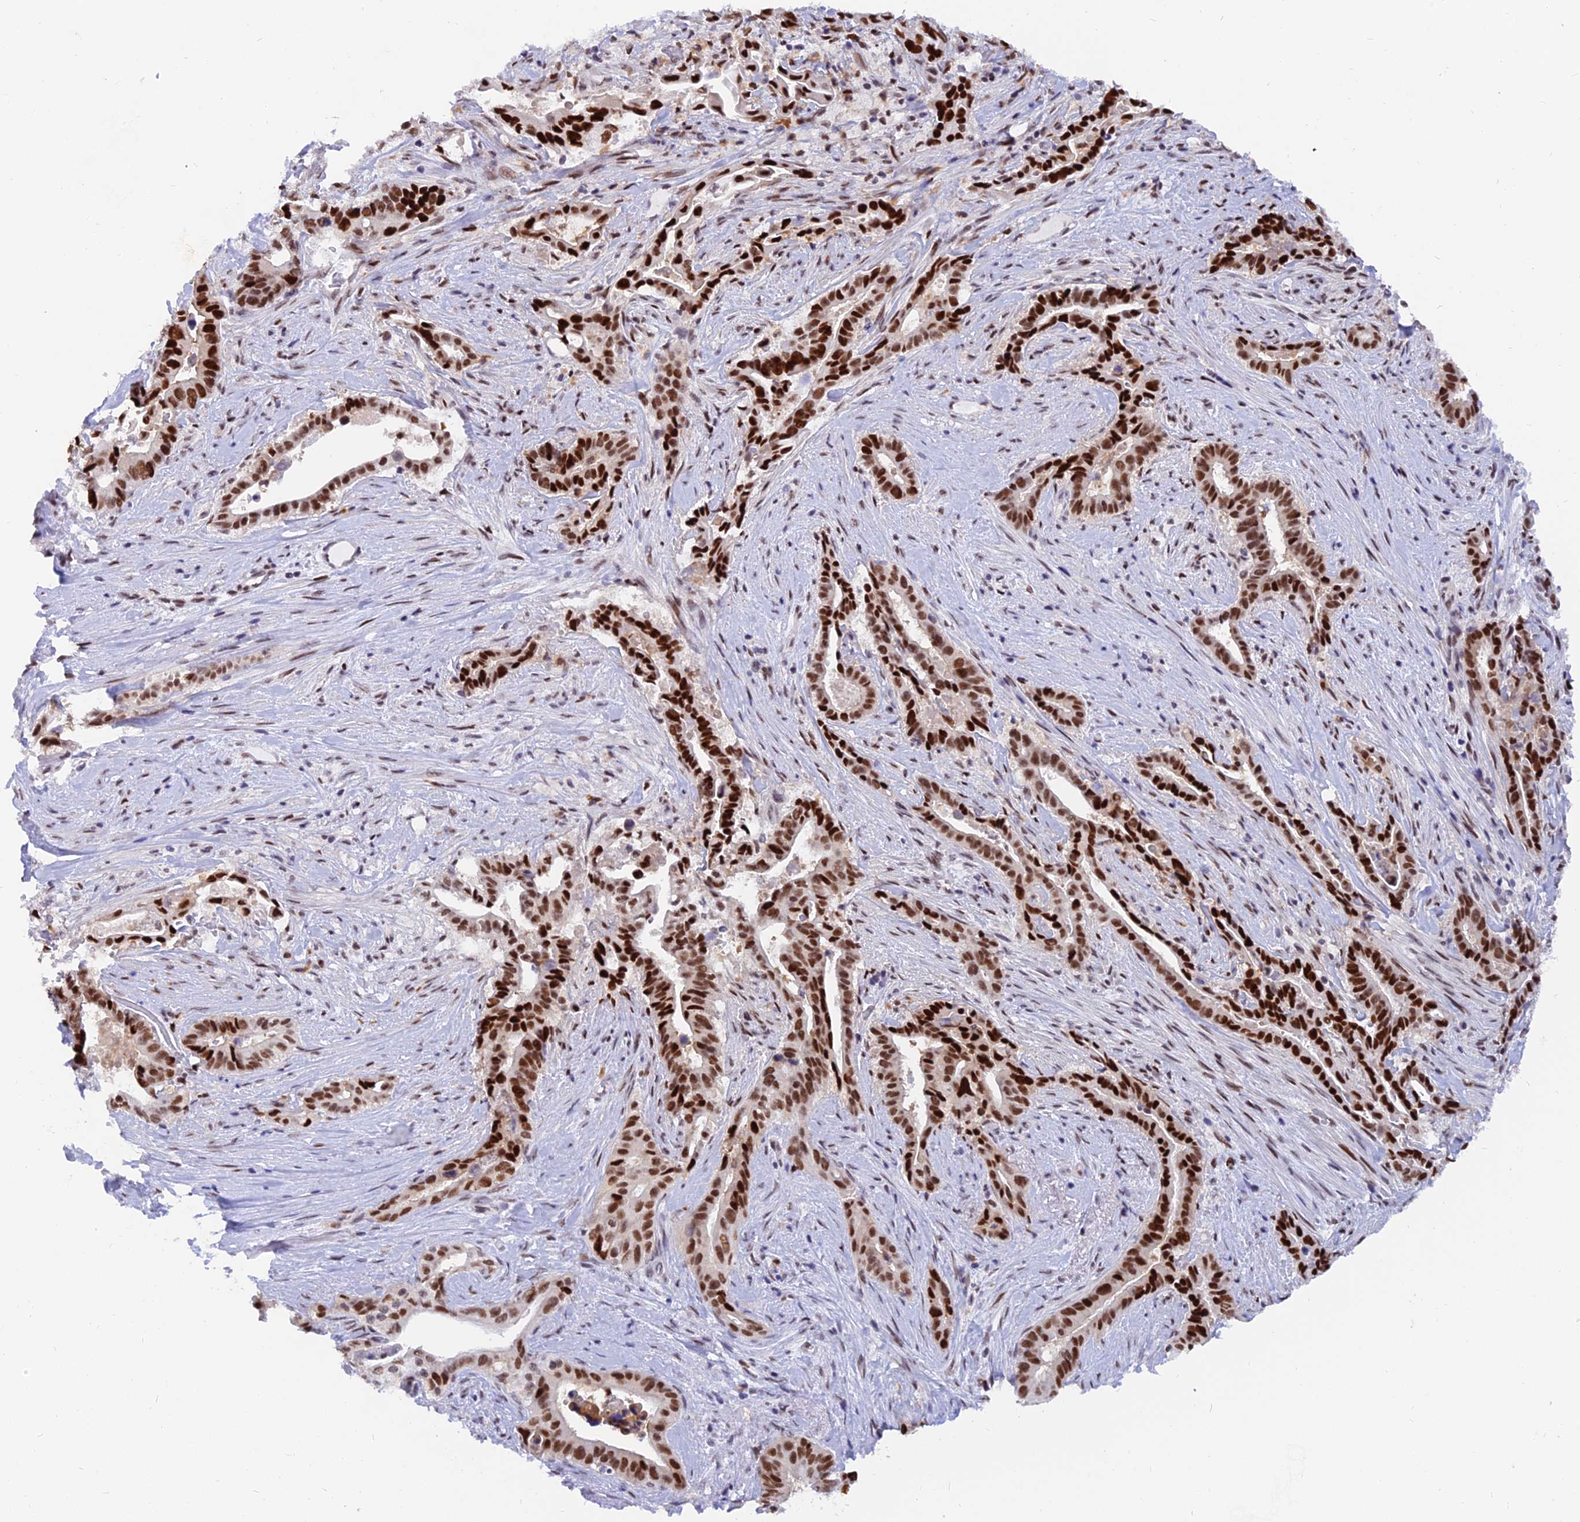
{"staining": {"intensity": "strong", "quantity": ">75%", "location": "nuclear"}, "tissue": "pancreatic cancer", "cell_type": "Tumor cells", "image_type": "cancer", "snomed": [{"axis": "morphology", "description": "Adenocarcinoma, NOS"}, {"axis": "topography", "description": "Pancreas"}], "caption": "Adenocarcinoma (pancreatic) stained for a protein (brown) reveals strong nuclear positive expression in about >75% of tumor cells.", "gene": "DPY30", "patient": {"sex": "female", "age": 77}}